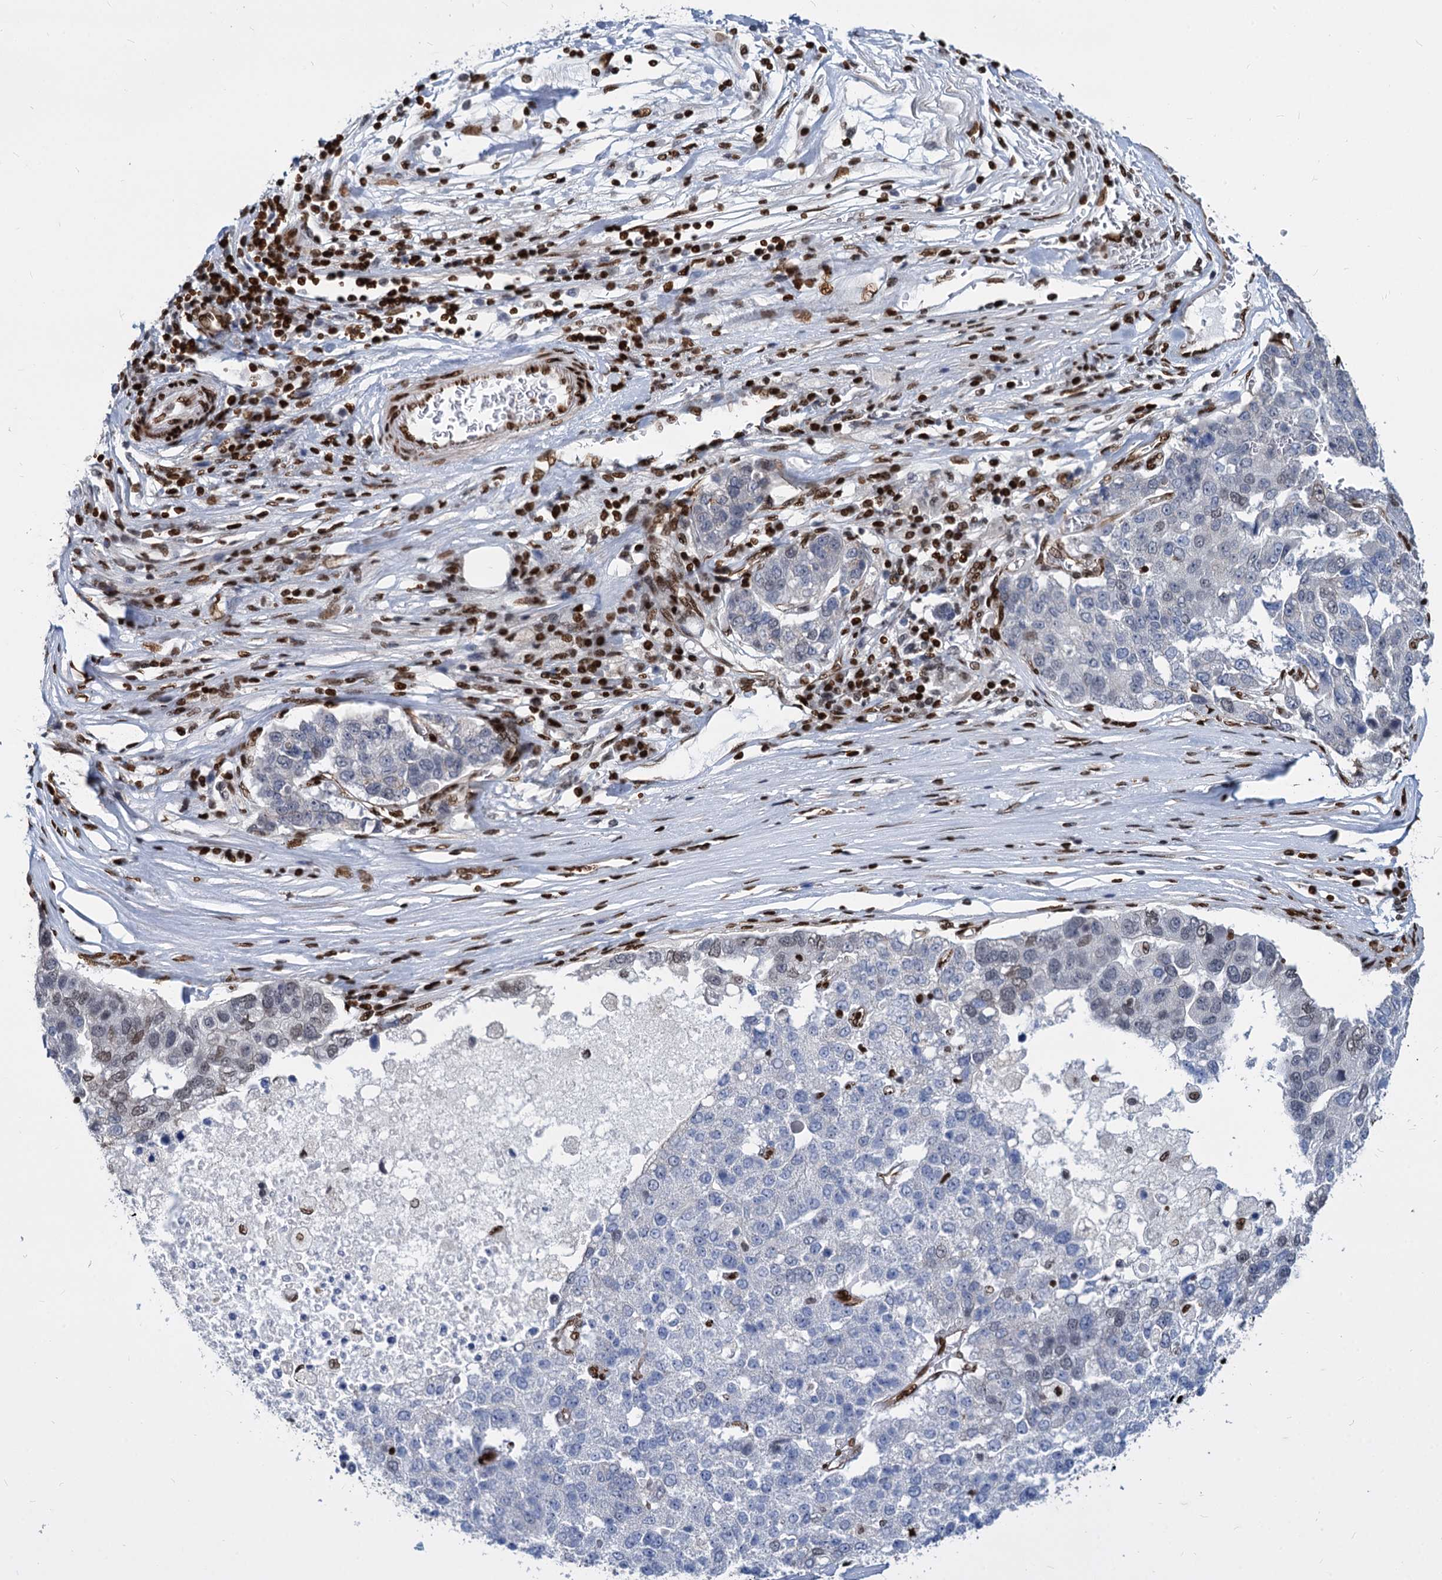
{"staining": {"intensity": "weak", "quantity": "<25%", "location": "nuclear"}, "tissue": "pancreatic cancer", "cell_type": "Tumor cells", "image_type": "cancer", "snomed": [{"axis": "morphology", "description": "Adenocarcinoma, NOS"}, {"axis": "topography", "description": "Pancreas"}], "caption": "There is no significant positivity in tumor cells of adenocarcinoma (pancreatic). (Stains: DAB (3,3'-diaminobenzidine) immunohistochemistry (IHC) with hematoxylin counter stain, Microscopy: brightfield microscopy at high magnification).", "gene": "MECP2", "patient": {"sex": "female", "age": 61}}